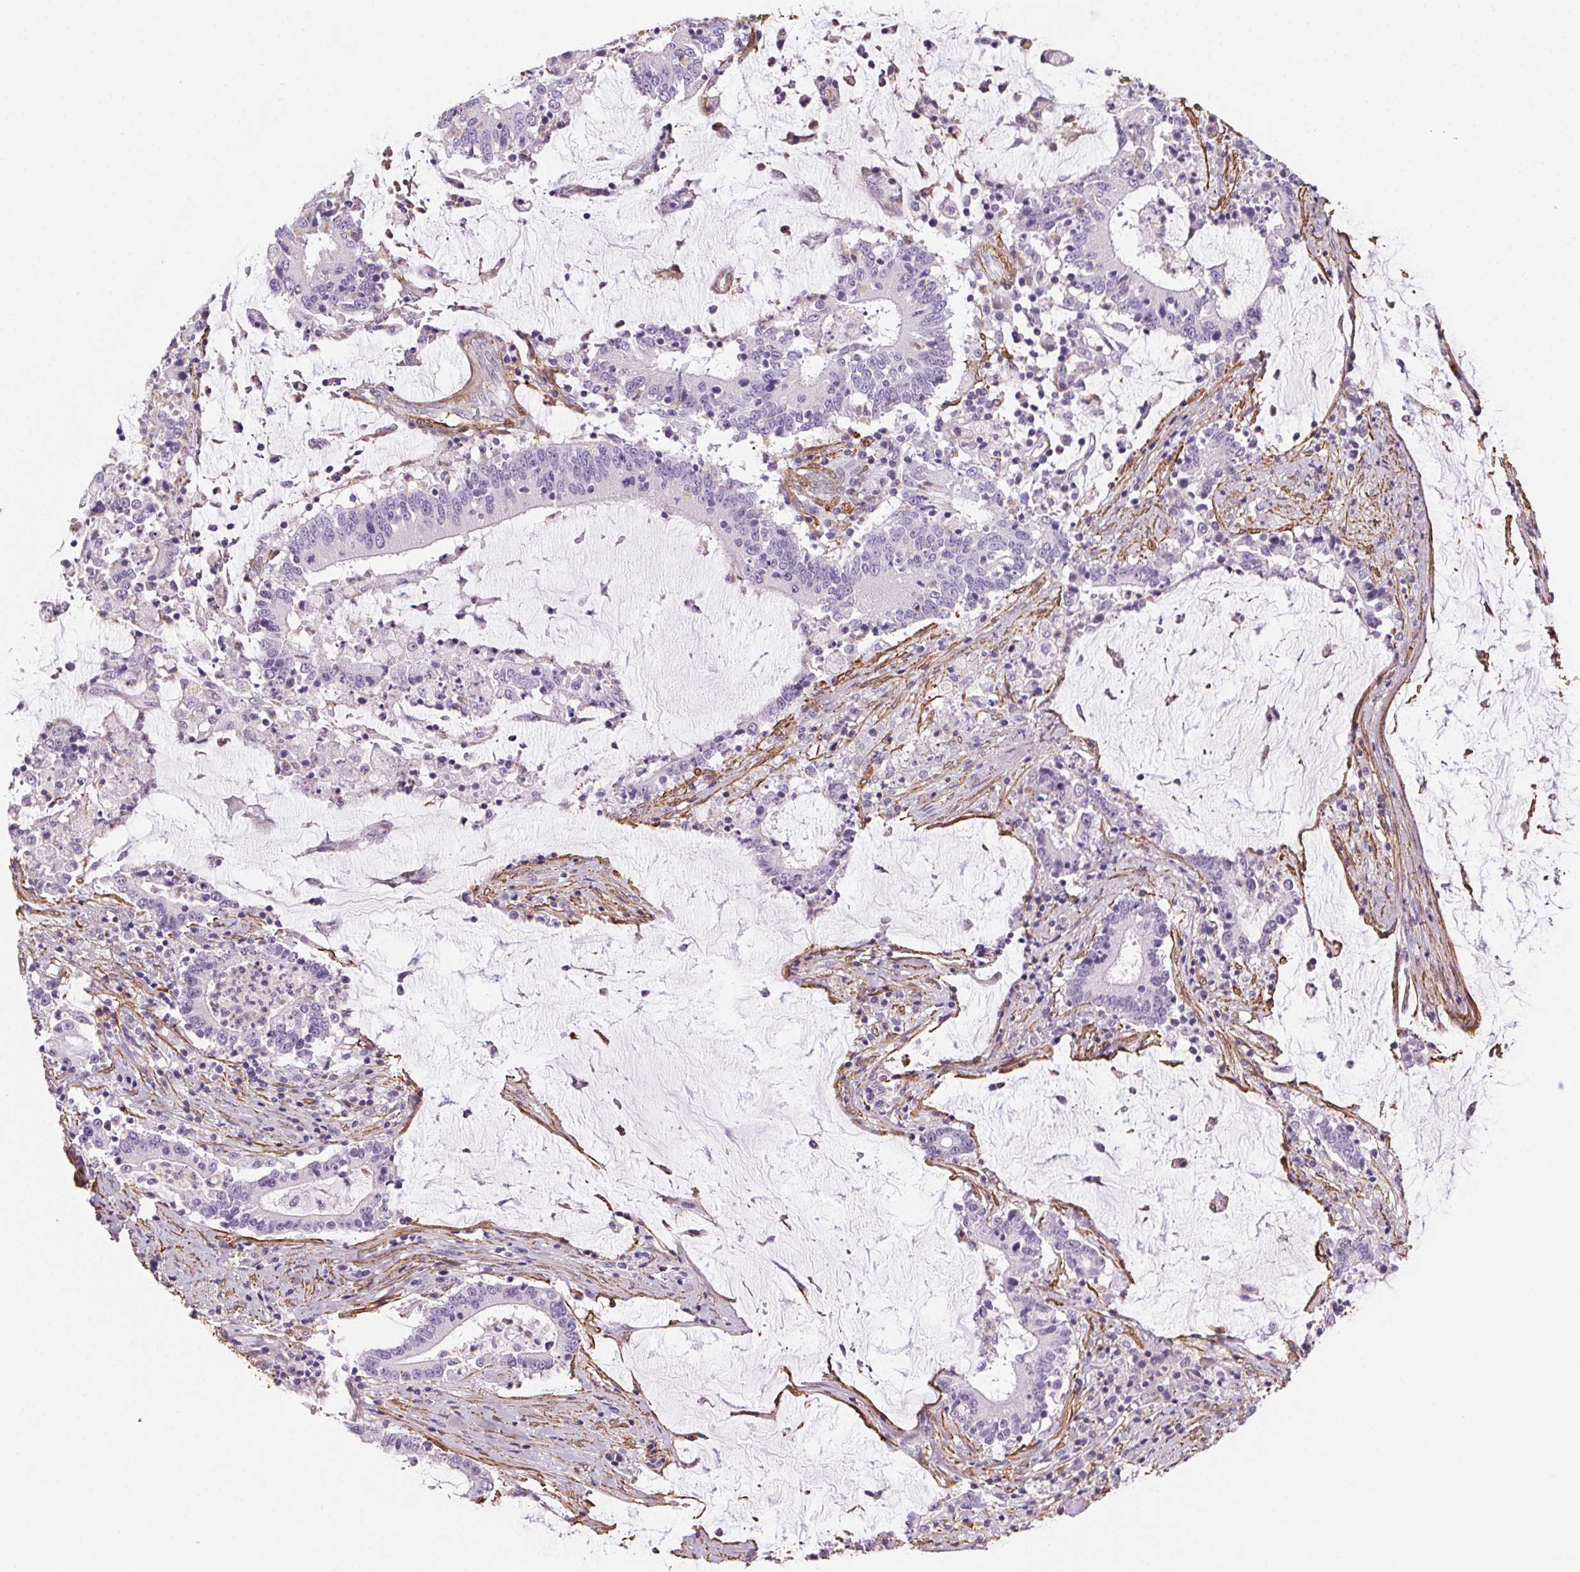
{"staining": {"intensity": "negative", "quantity": "none", "location": "none"}, "tissue": "stomach cancer", "cell_type": "Tumor cells", "image_type": "cancer", "snomed": [{"axis": "morphology", "description": "Adenocarcinoma, NOS"}, {"axis": "topography", "description": "Stomach, upper"}], "caption": "Histopathology image shows no significant protein positivity in tumor cells of stomach cancer (adenocarcinoma).", "gene": "GPX8", "patient": {"sex": "male", "age": 68}}